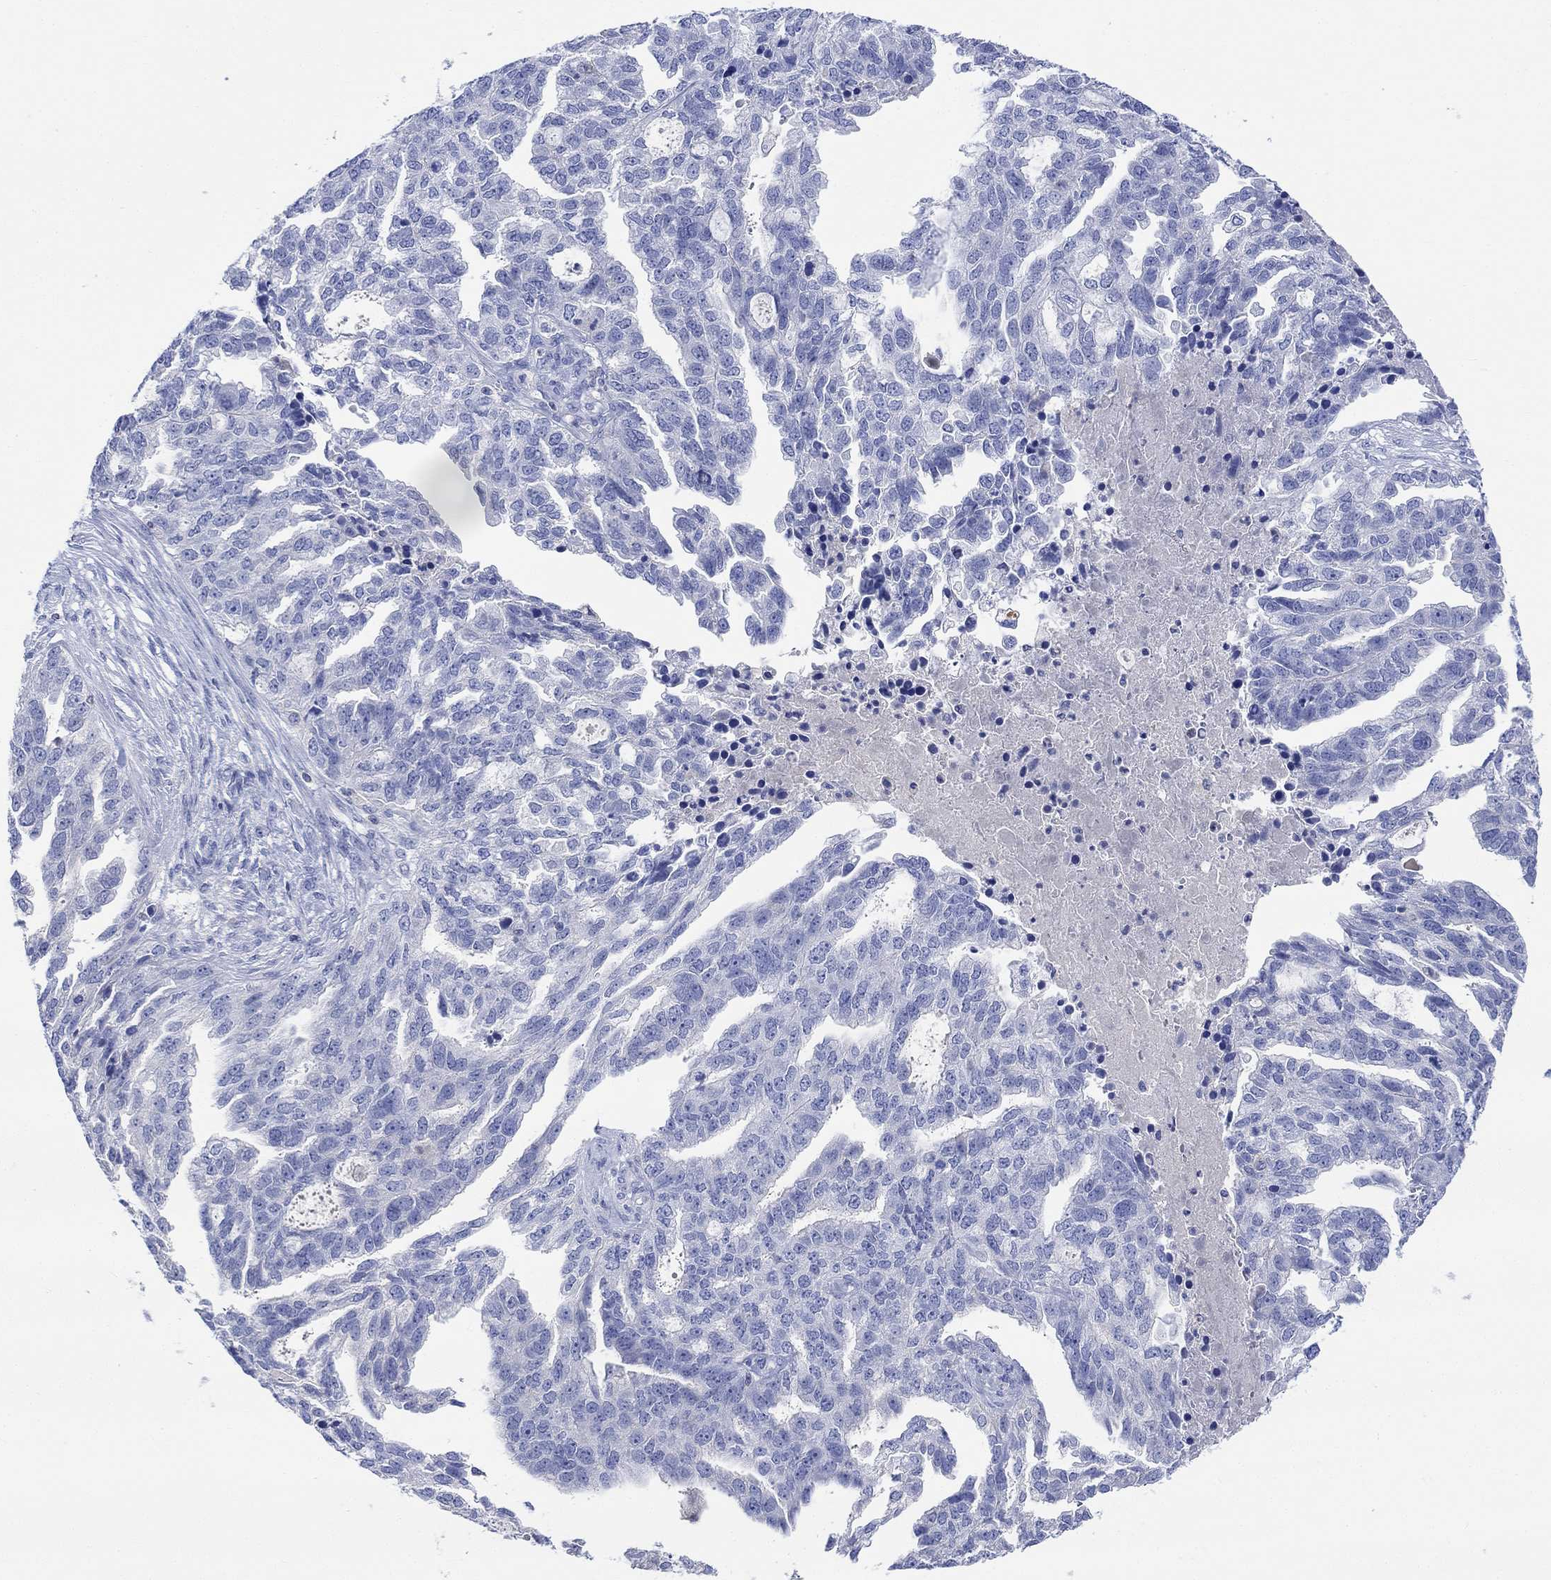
{"staining": {"intensity": "negative", "quantity": "none", "location": "none"}, "tissue": "ovarian cancer", "cell_type": "Tumor cells", "image_type": "cancer", "snomed": [{"axis": "morphology", "description": "Cystadenocarcinoma, serous, NOS"}, {"axis": "topography", "description": "Ovary"}], "caption": "A photomicrograph of ovarian cancer (serous cystadenocarcinoma) stained for a protein shows no brown staining in tumor cells.", "gene": "GCM1", "patient": {"sex": "female", "age": 51}}